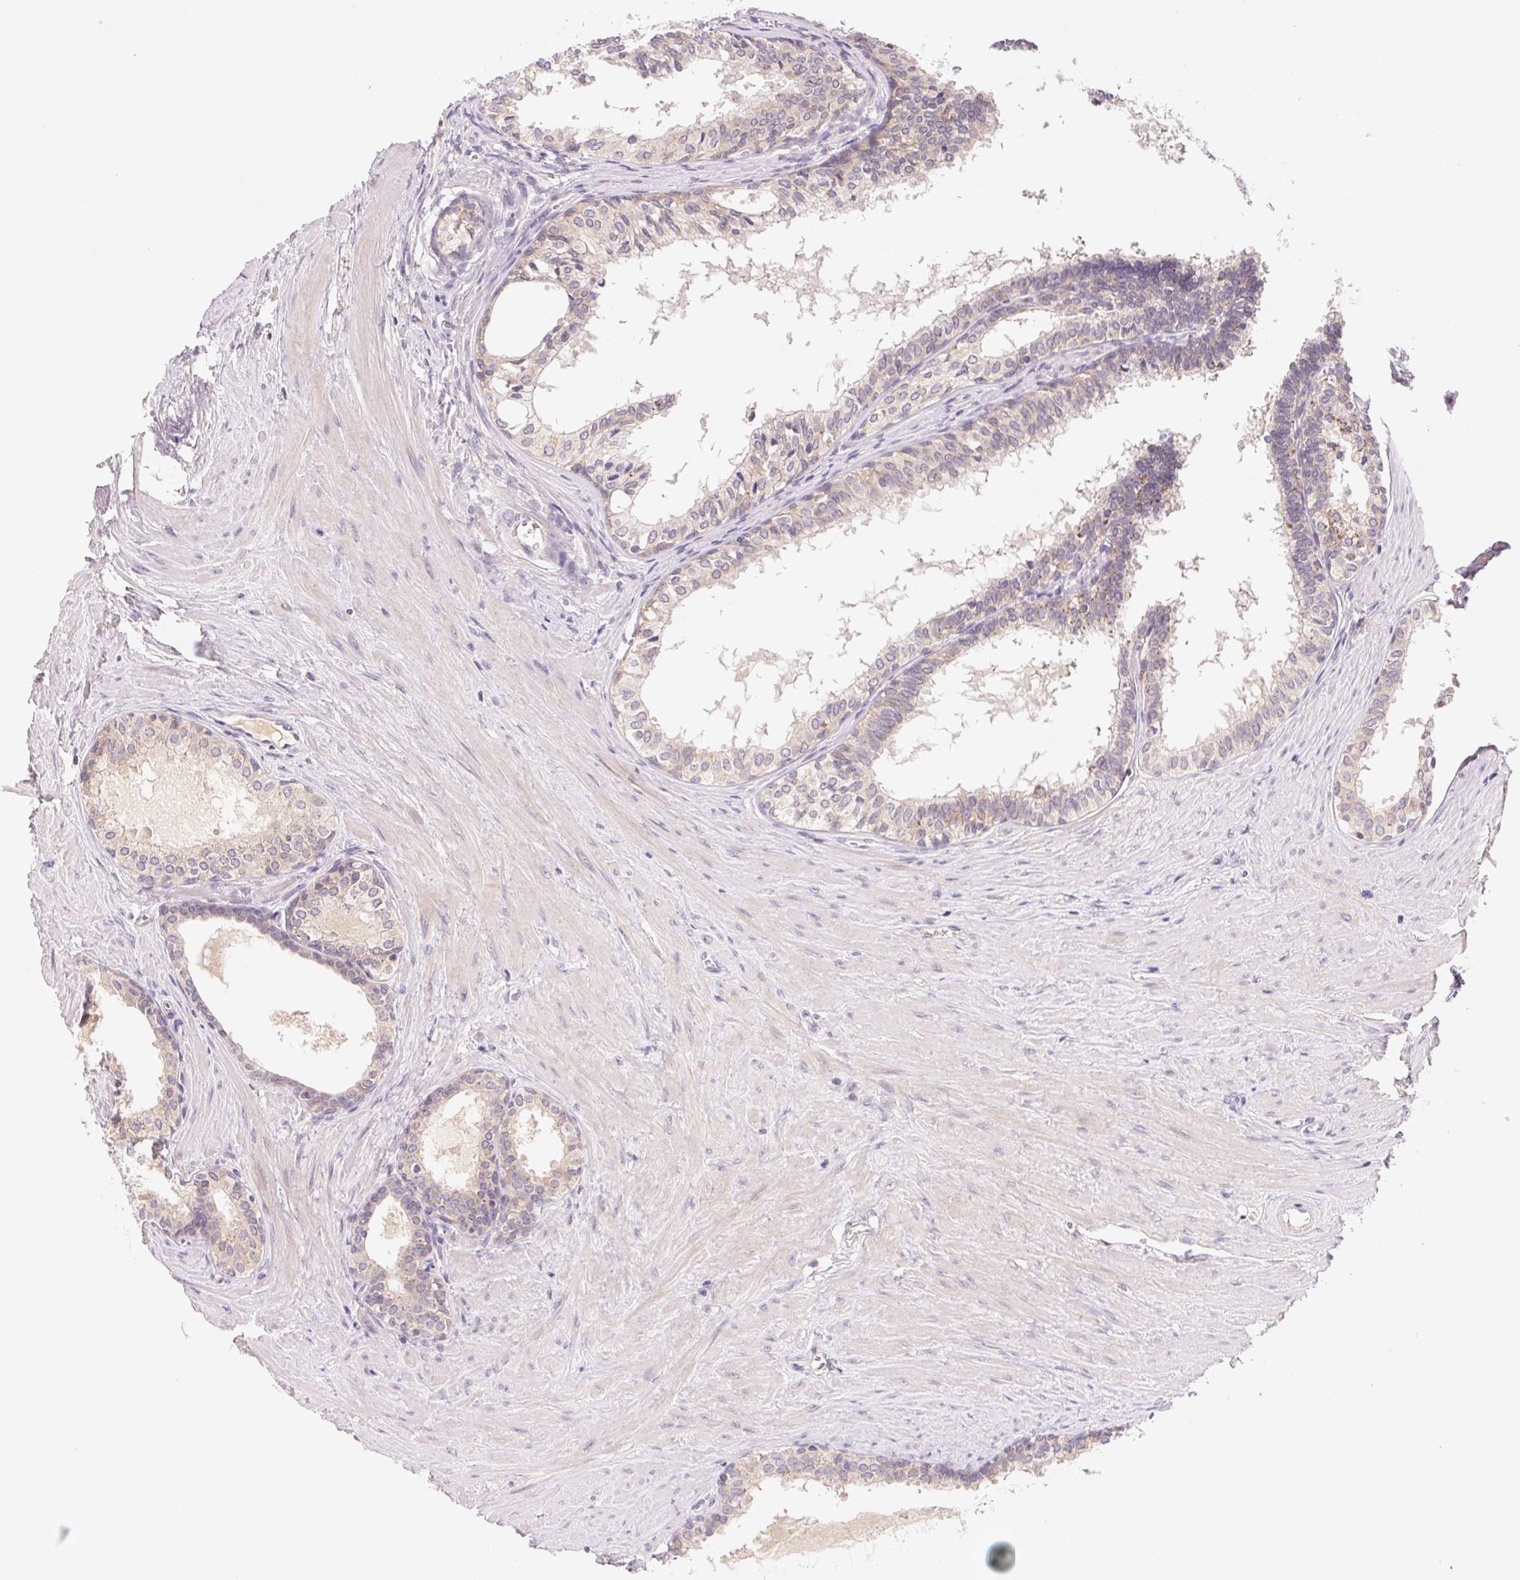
{"staining": {"intensity": "weak", "quantity": "<25%", "location": "cytoplasmic/membranous"}, "tissue": "prostate cancer", "cell_type": "Tumor cells", "image_type": "cancer", "snomed": [{"axis": "morphology", "description": "Adenocarcinoma, High grade"}, {"axis": "topography", "description": "Prostate"}], "caption": "Protein analysis of high-grade adenocarcinoma (prostate) shows no significant staining in tumor cells. (Stains: DAB immunohistochemistry with hematoxylin counter stain, Microscopy: brightfield microscopy at high magnification).", "gene": "BNIP5", "patient": {"sex": "male", "age": 68}}